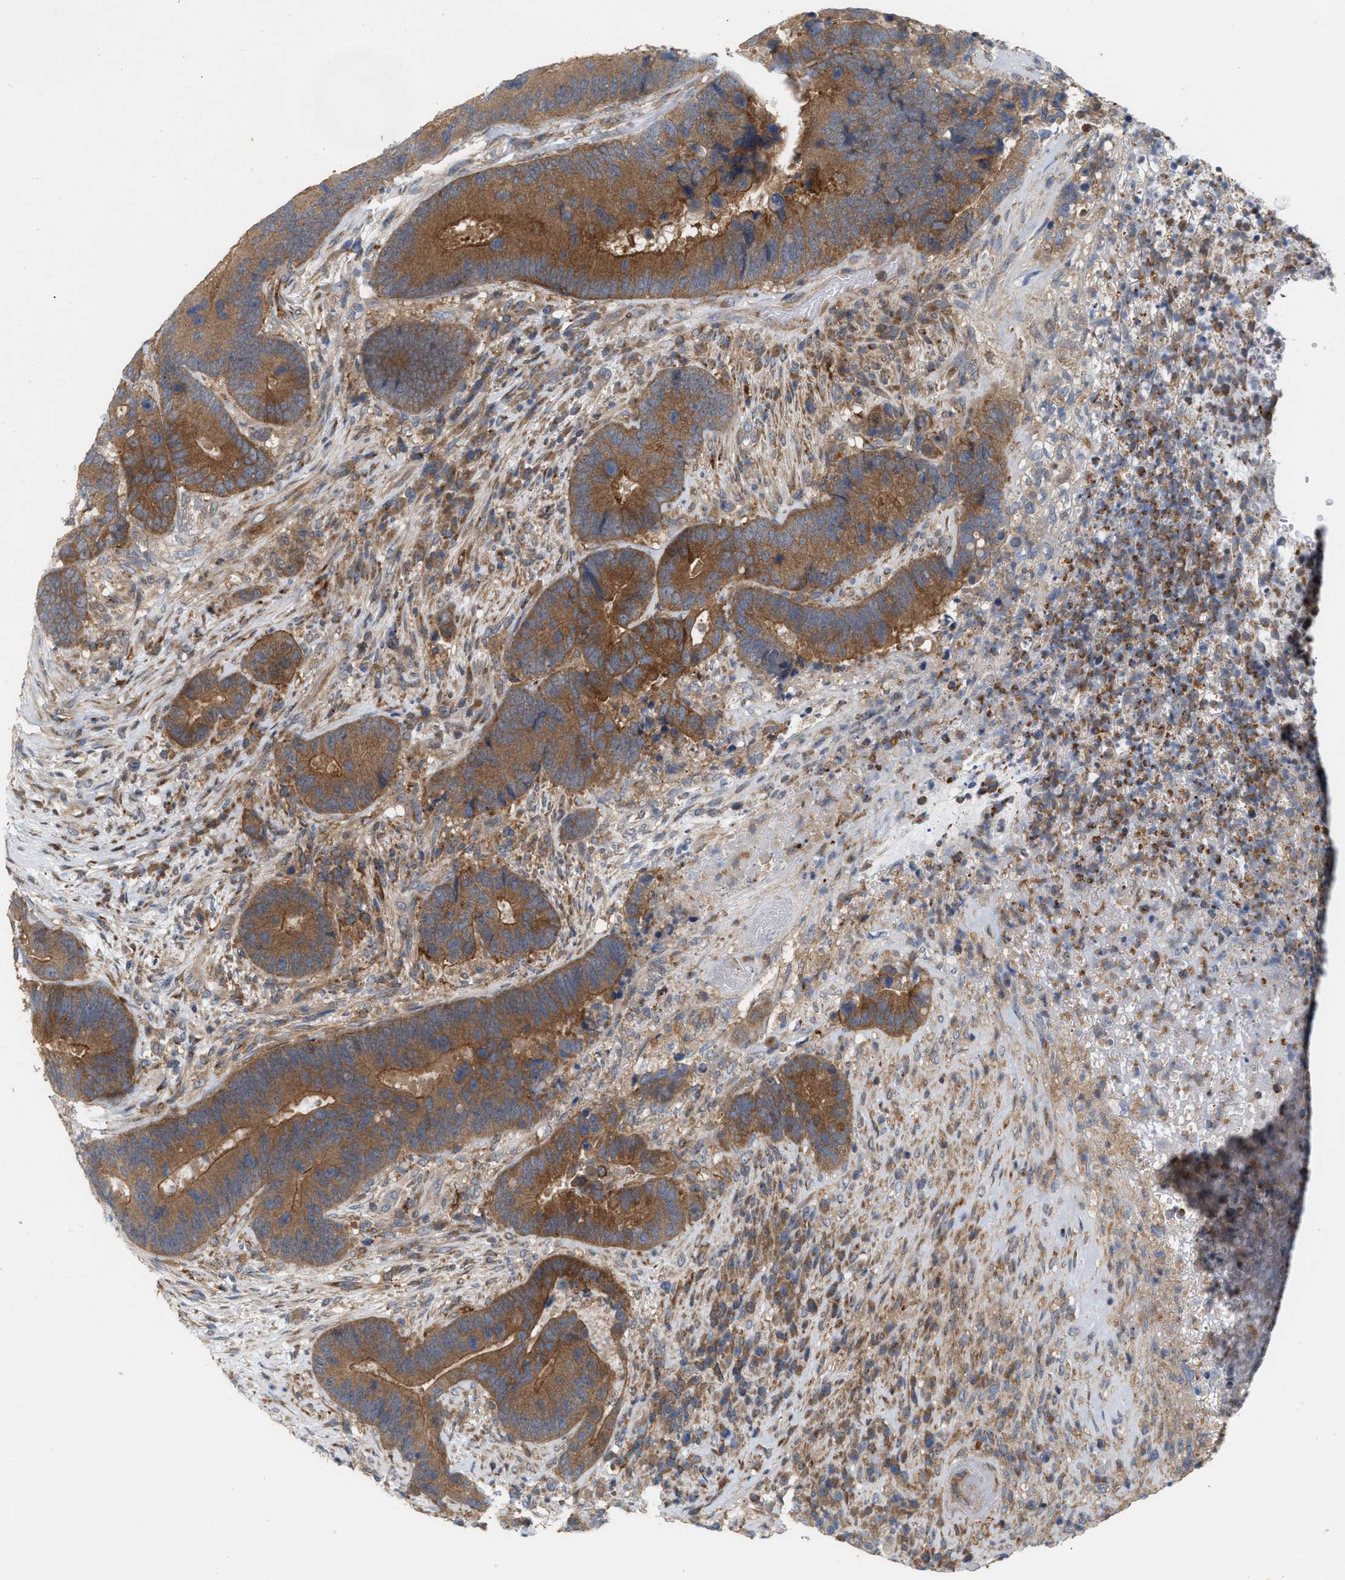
{"staining": {"intensity": "moderate", "quantity": ">75%", "location": "cytoplasmic/membranous"}, "tissue": "colorectal cancer", "cell_type": "Tumor cells", "image_type": "cancer", "snomed": [{"axis": "morphology", "description": "Adenocarcinoma, NOS"}, {"axis": "topography", "description": "Rectum"}], "caption": "IHC image of neoplastic tissue: colorectal cancer (adenocarcinoma) stained using IHC demonstrates medium levels of moderate protein expression localized specifically in the cytoplasmic/membranous of tumor cells, appearing as a cytoplasmic/membranous brown color.", "gene": "DBNL", "patient": {"sex": "female", "age": 89}}